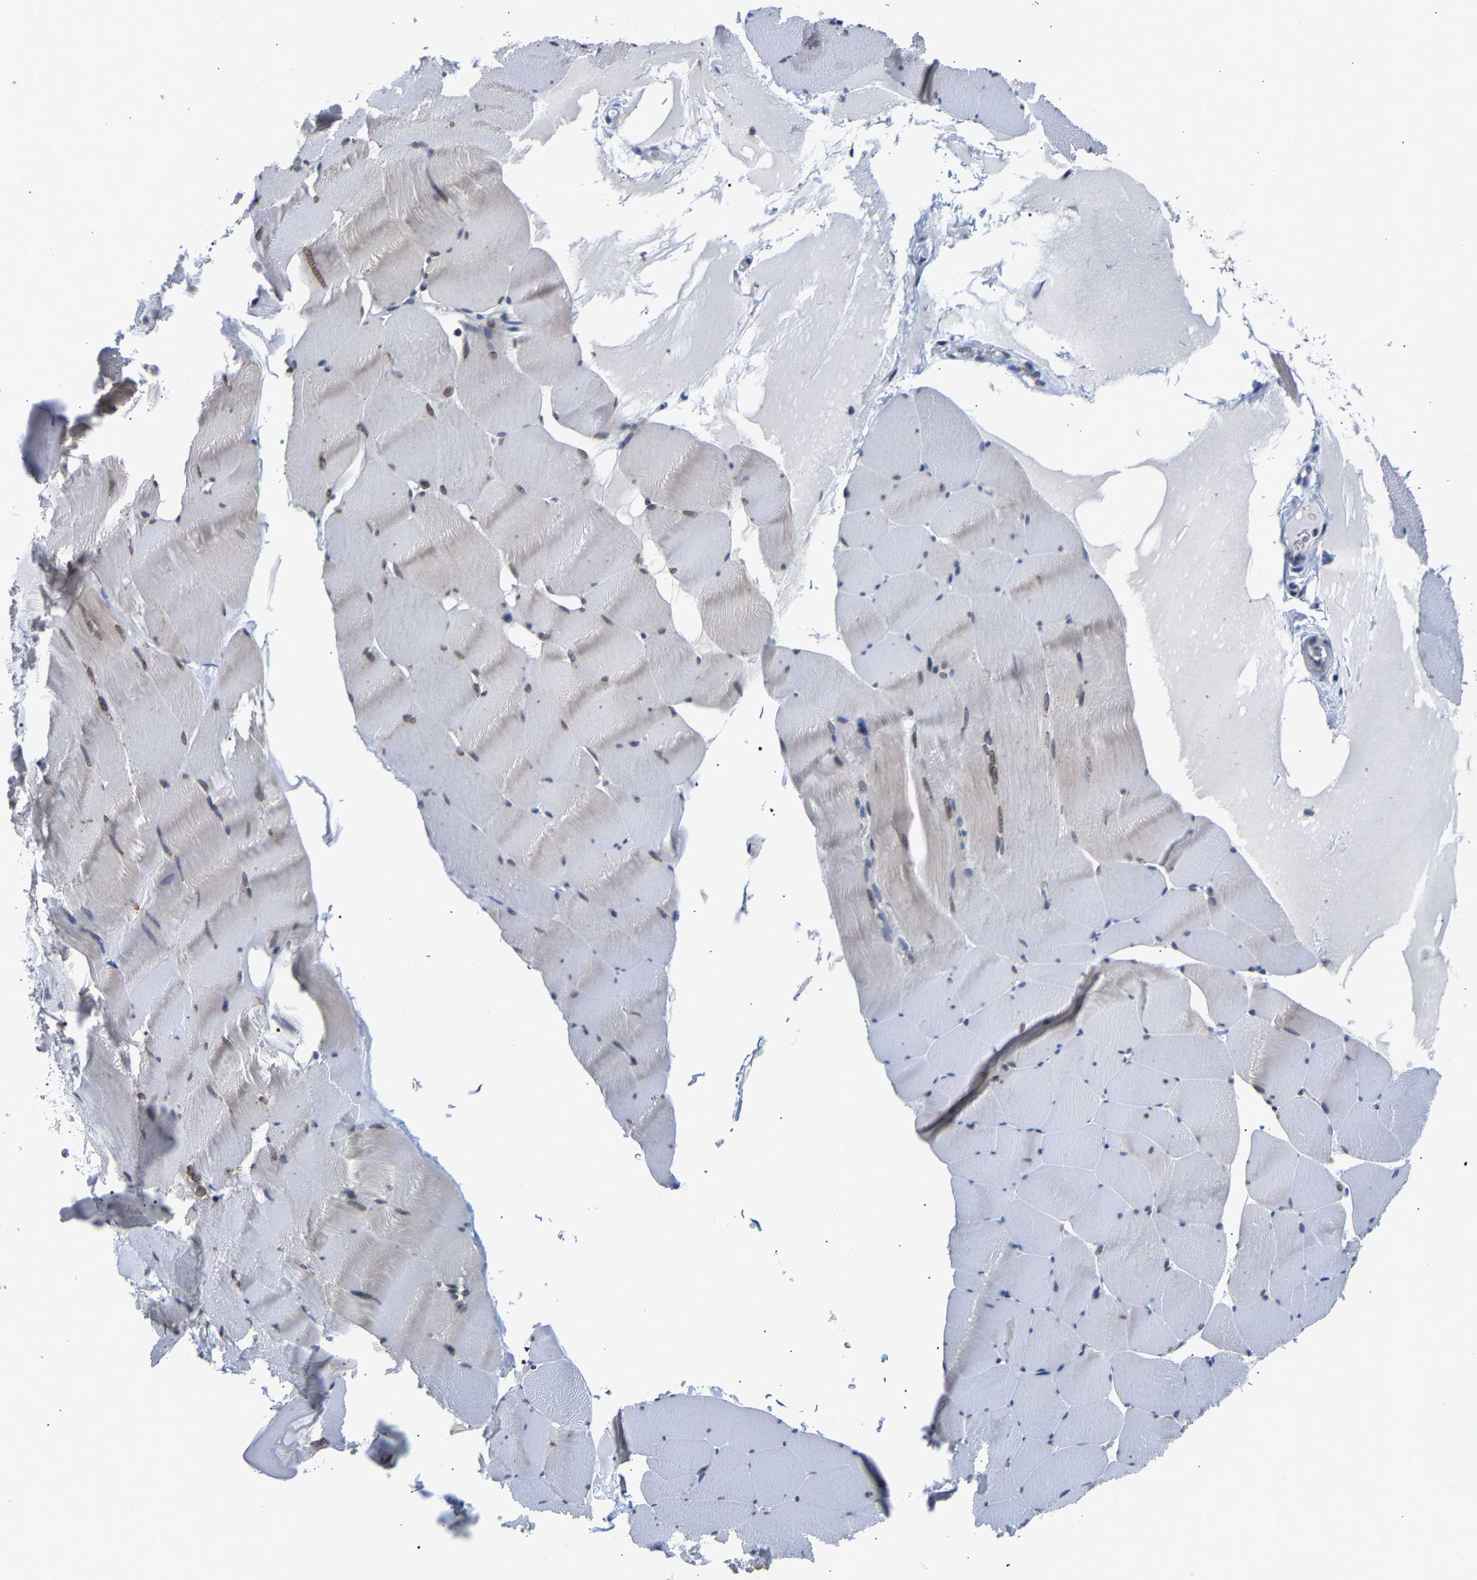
{"staining": {"intensity": "weak", "quantity": "25%-75%", "location": "cytoplasmic/membranous"}, "tissue": "skeletal muscle", "cell_type": "Myocytes", "image_type": "normal", "snomed": [{"axis": "morphology", "description": "Normal tissue, NOS"}, {"axis": "topography", "description": "Skeletal muscle"}], "caption": "Unremarkable skeletal muscle reveals weak cytoplasmic/membranous staining in approximately 25%-75% of myocytes, visualized by immunohistochemistry.", "gene": "PCNT", "patient": {"sex": "male", "age": 62}}